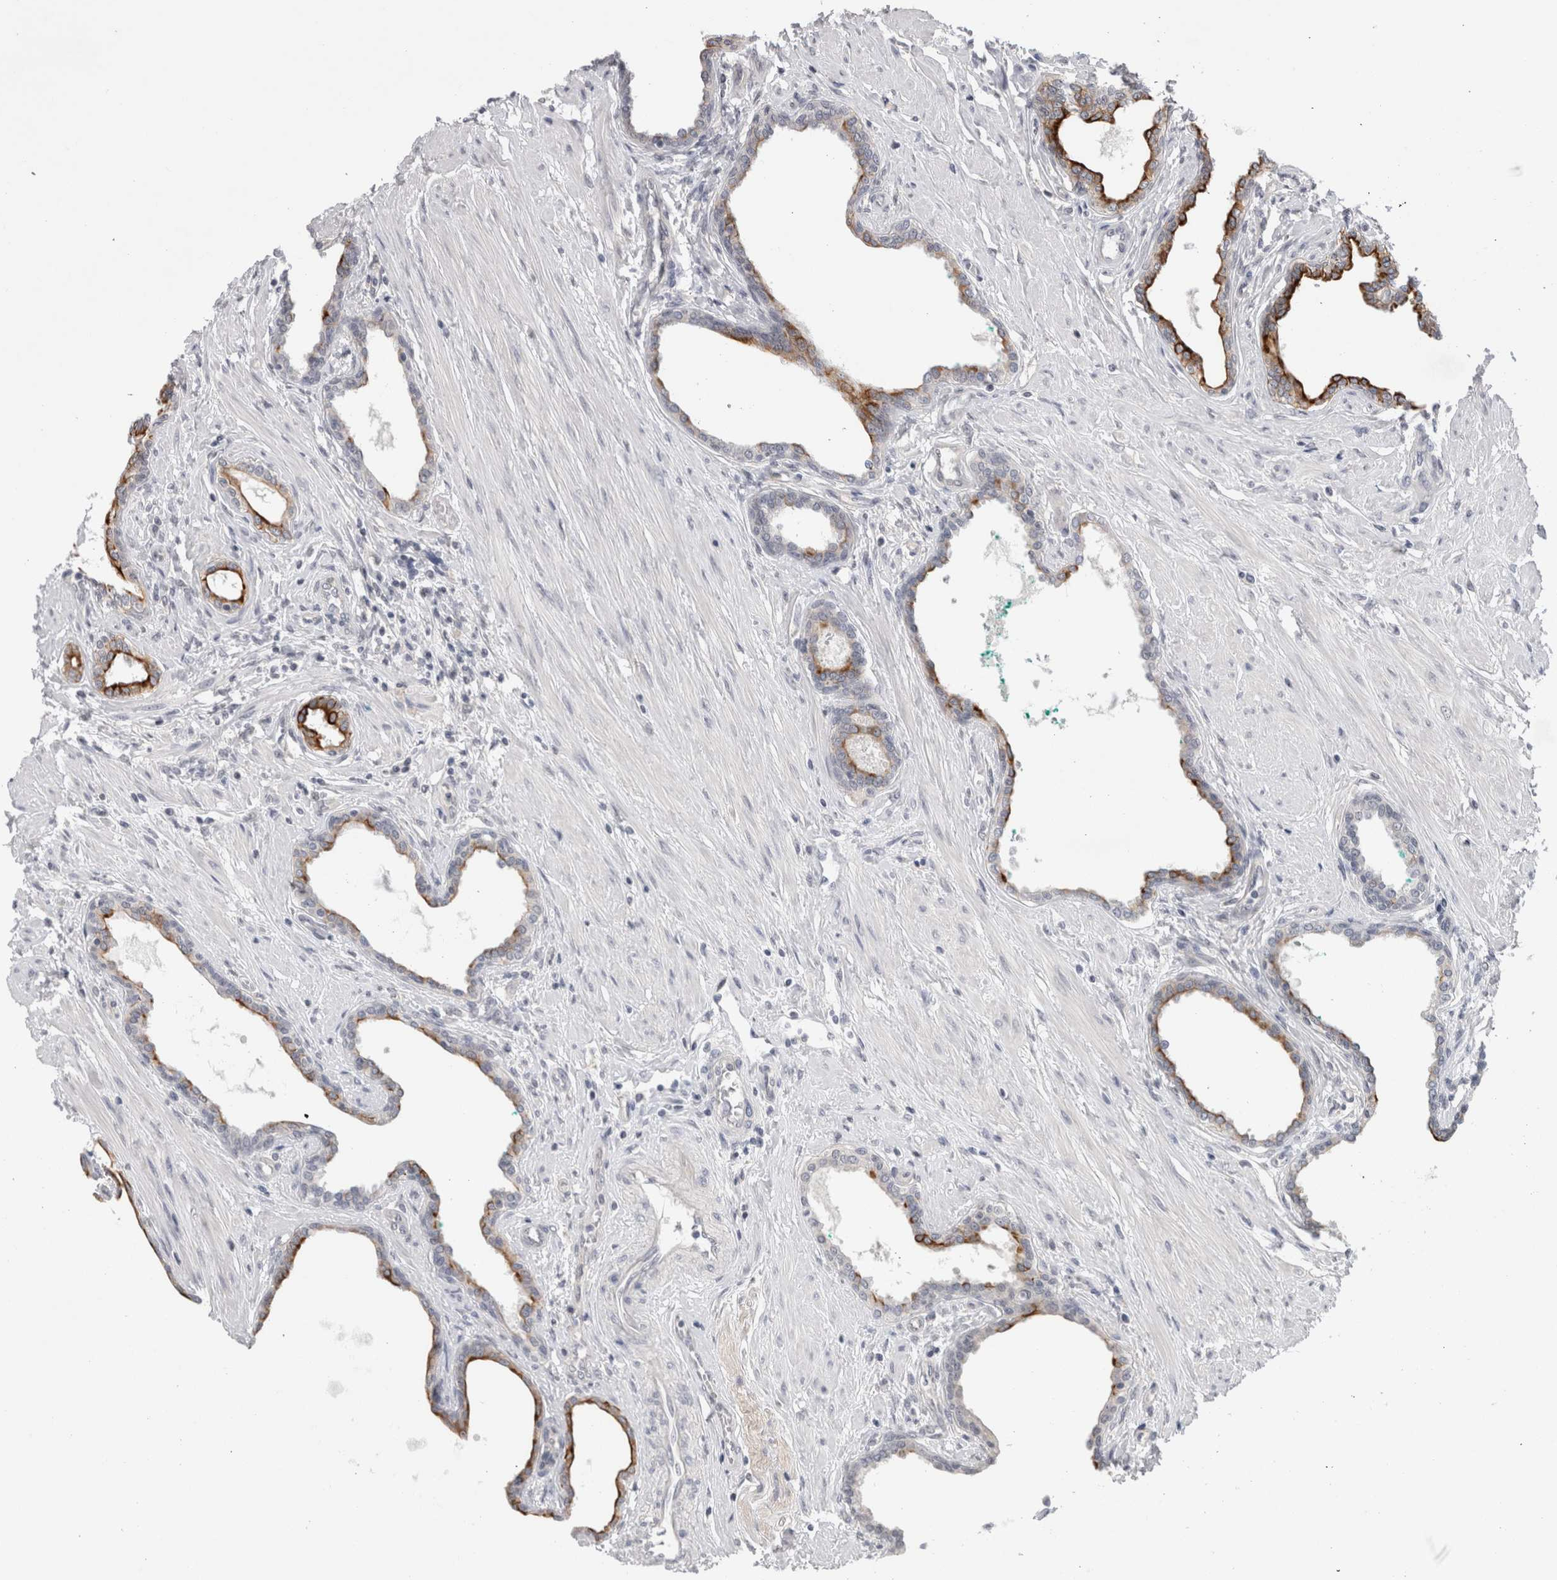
{"staining": {"intensity": "strong", "quantity": "<25%", "location": "cytoplasmic/membranous"}, "tissue": "prostate cancer", "cell_type": "Tumor cells", "image_type": "cancer", "snomed": [{"axis": "morphology", "description": "Adenocarcinoma, High grade"}, {"axis": "topography", "description": "Prostate"}], "caption": "An immunohistochemistry histopathology image of tumor tissue is shown. Protein staining in brown highlights strong cytoplasmic/membranous positivity in high-grade adenocarcinoma (prostate) within tumor cells.", "gene": "ZNF341", "patient": {"sex": "male", "age": 52}}